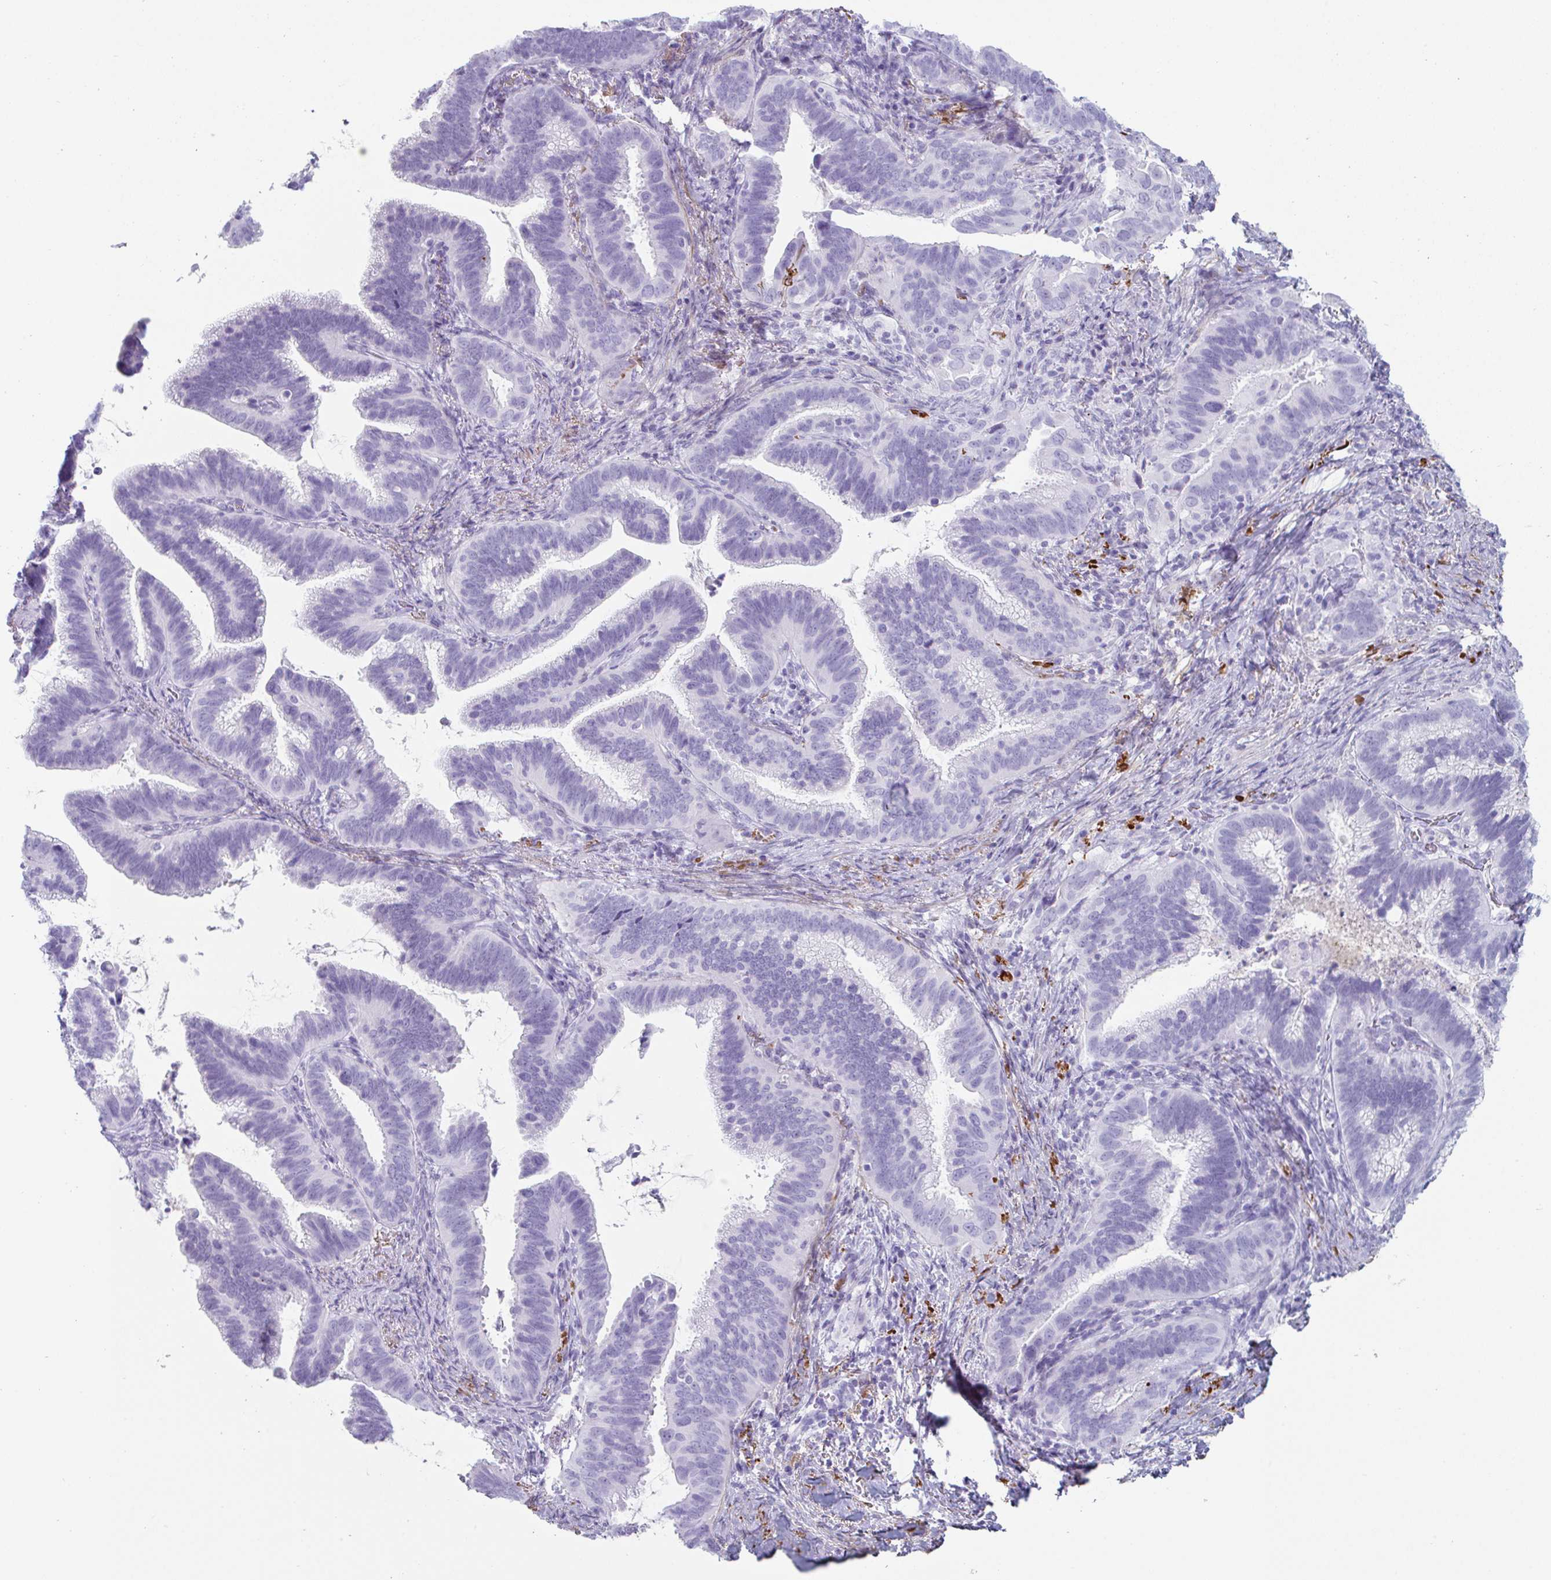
{"staining": {"intensity": "negative", "quantity": "none", "location": "none"}, "tissue": "cervical cancer", "cell_type": "Tumor cells", "image_type": "cancer", "snomed": [{"axis": "morphology", "description": "Adenocarcinoma, NOS"}, {"axis": "topography", "description": "Cervix"}], "caption": "Cervical adenocarcinoma stained for a protein using immunohistochemistry (IHC) reveals no expression tumor cells.", "gene": "CREG2", "patient": {"sex": "female", "age": 61}}